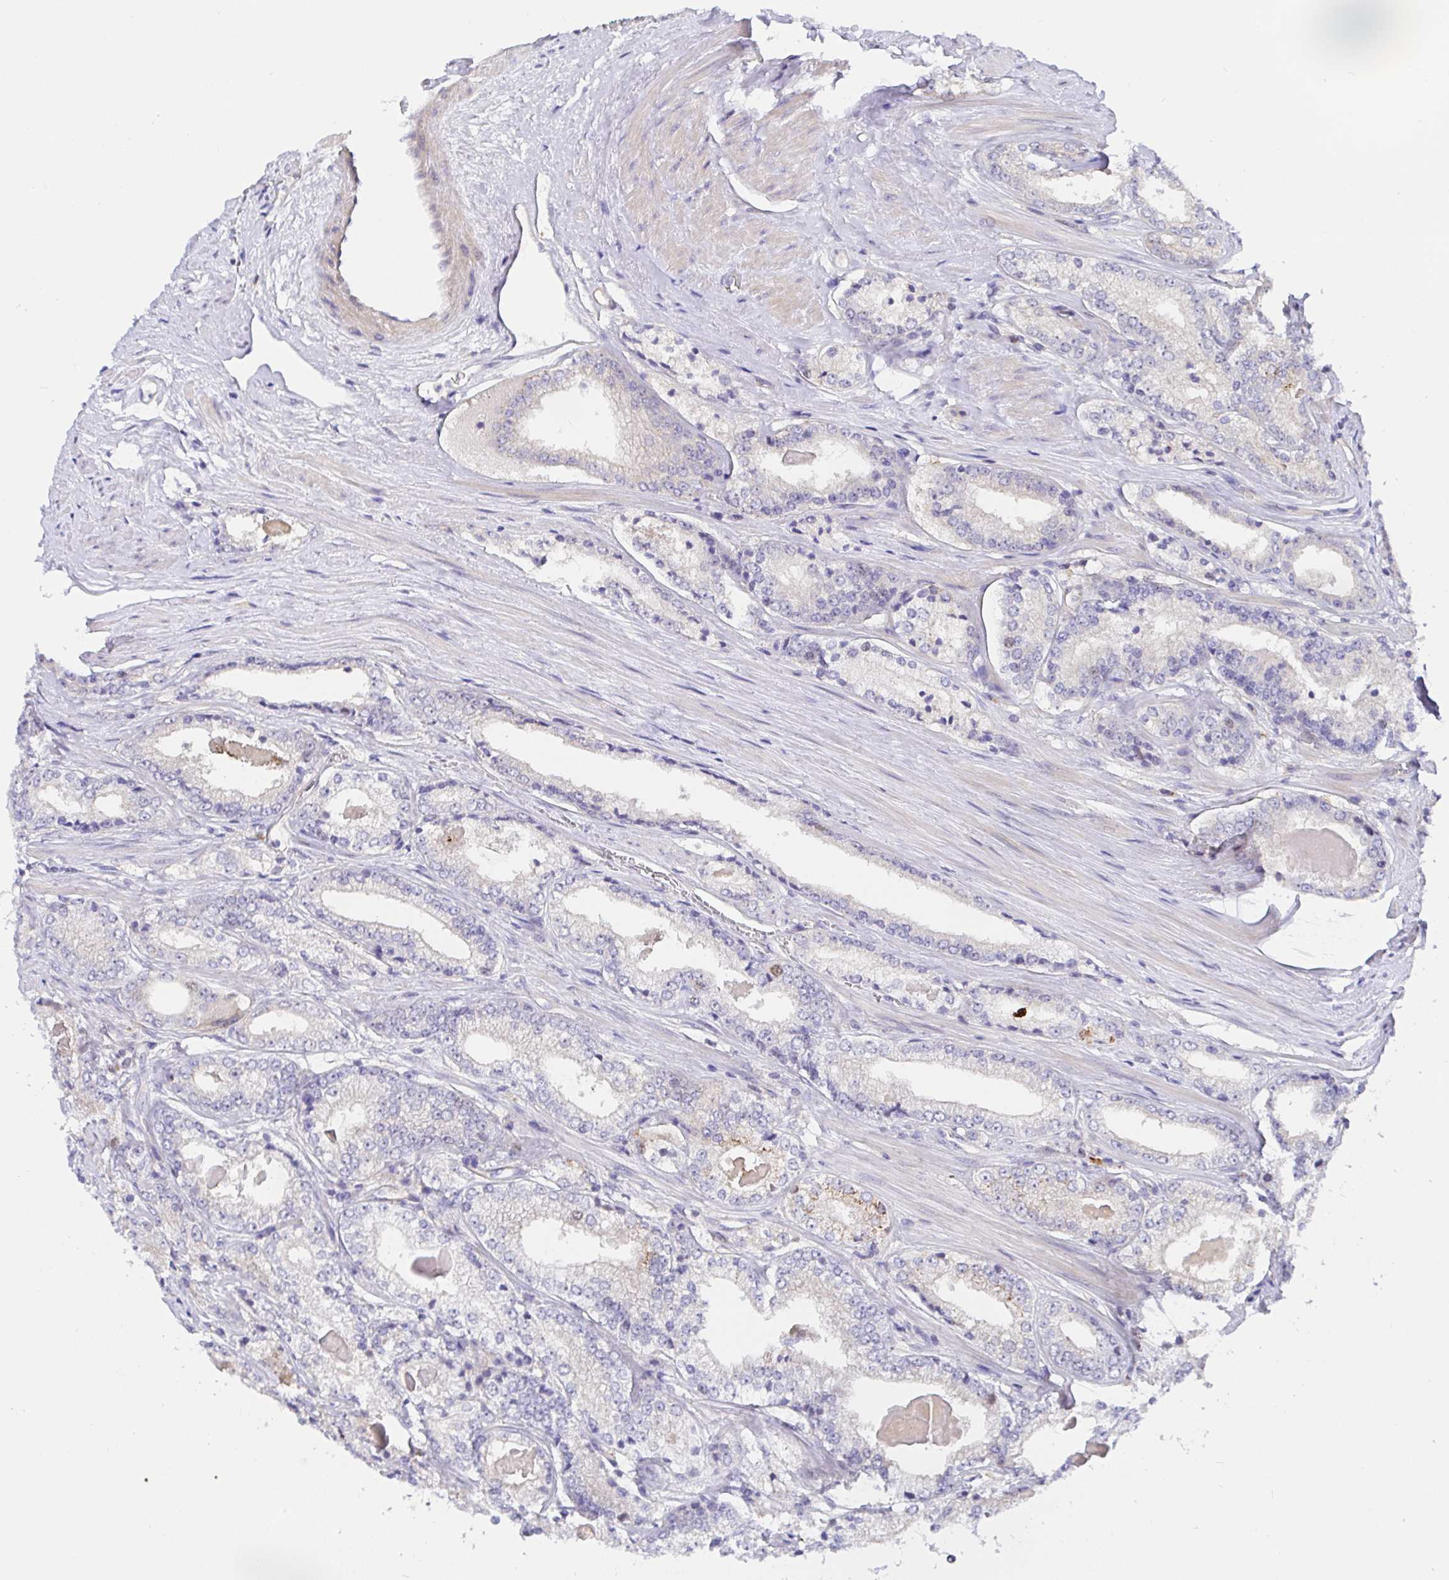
{"staining": {"intensity": "weak", "quantity": "<25%", "location": "cytoplasmic/membranous"}, "tissue": "prostate cancer", "cell_type": "Tumor cells", "image_type": "cancer", "snomed": [{"axis": "morphology", "description": "Adenocarcinoma, NOS"}, {"axis": "morphology", "description": "Adenocarcinoma, Low grade"}, {"axis": "topography", "description": "Prostate"}], "caption": "Tumor cells are negative for protein expression in human prostate cancer.", "gene": "TIMELESS", "patient": {"sex": "male", "age": 68}}